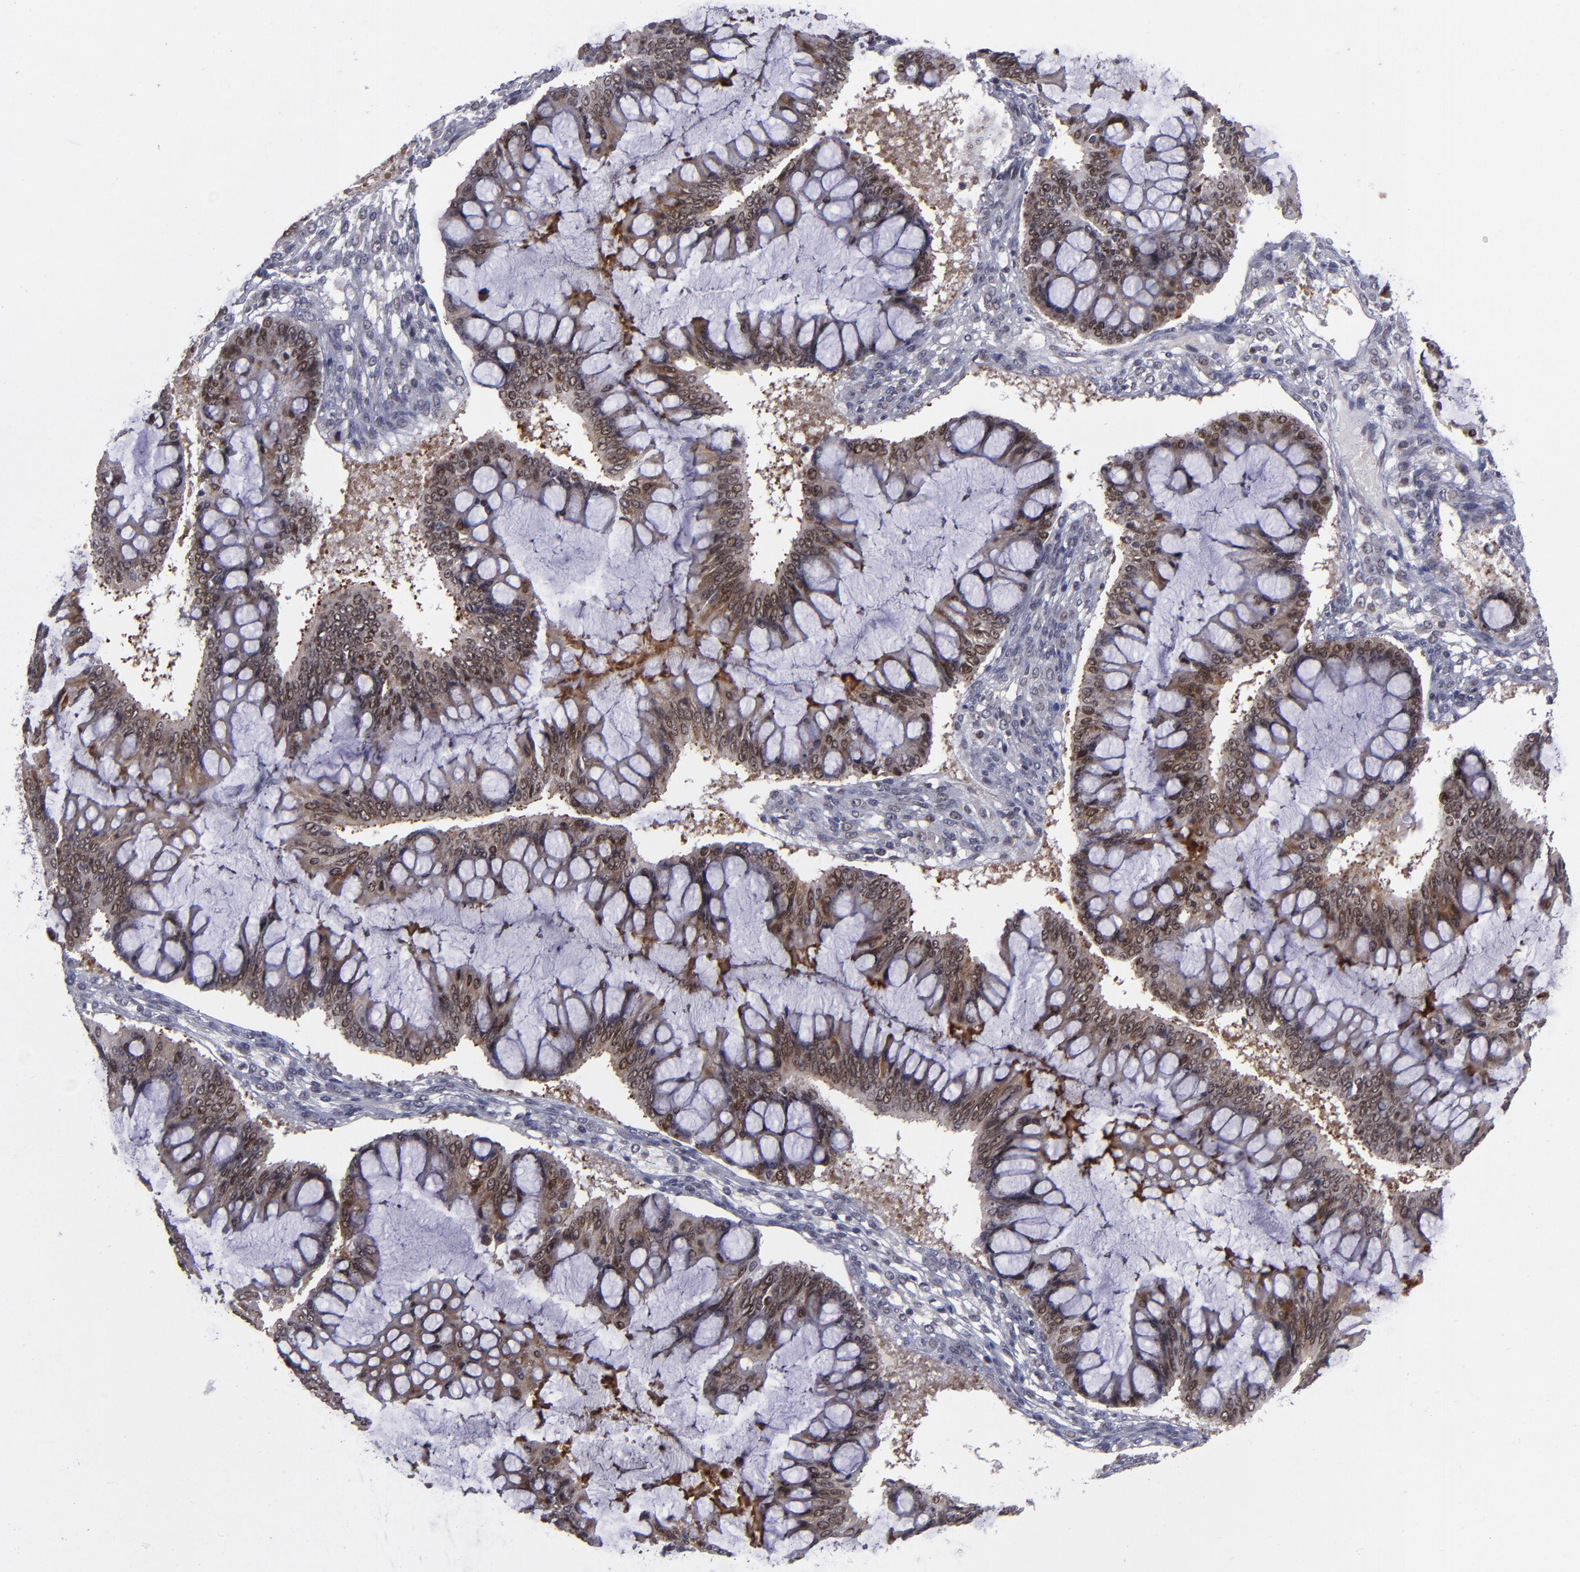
{"staining": {"intensity": "strong", "quantity": ">75%", "location": "cytoplasmic/membranous,nuclear"}, "tissue": "ovarian cancer", "cell_type": "Tumor cells", "image_type": "cancer", "snomed": [{"axis": "morphology", "description": "Cystadenocarcinoma, mucinous, NOS"}, {"axis": "topography", "description": "Ovary"}], "caption": "Tumor cells display strong cytoplasmic/membranous and nuclear expression in approximately >75% of cells in ovarian cancer (mucinous cystadenocarcinoma).", "gene": "RREB1", "patient": {"sex": "female", "age": 73}}